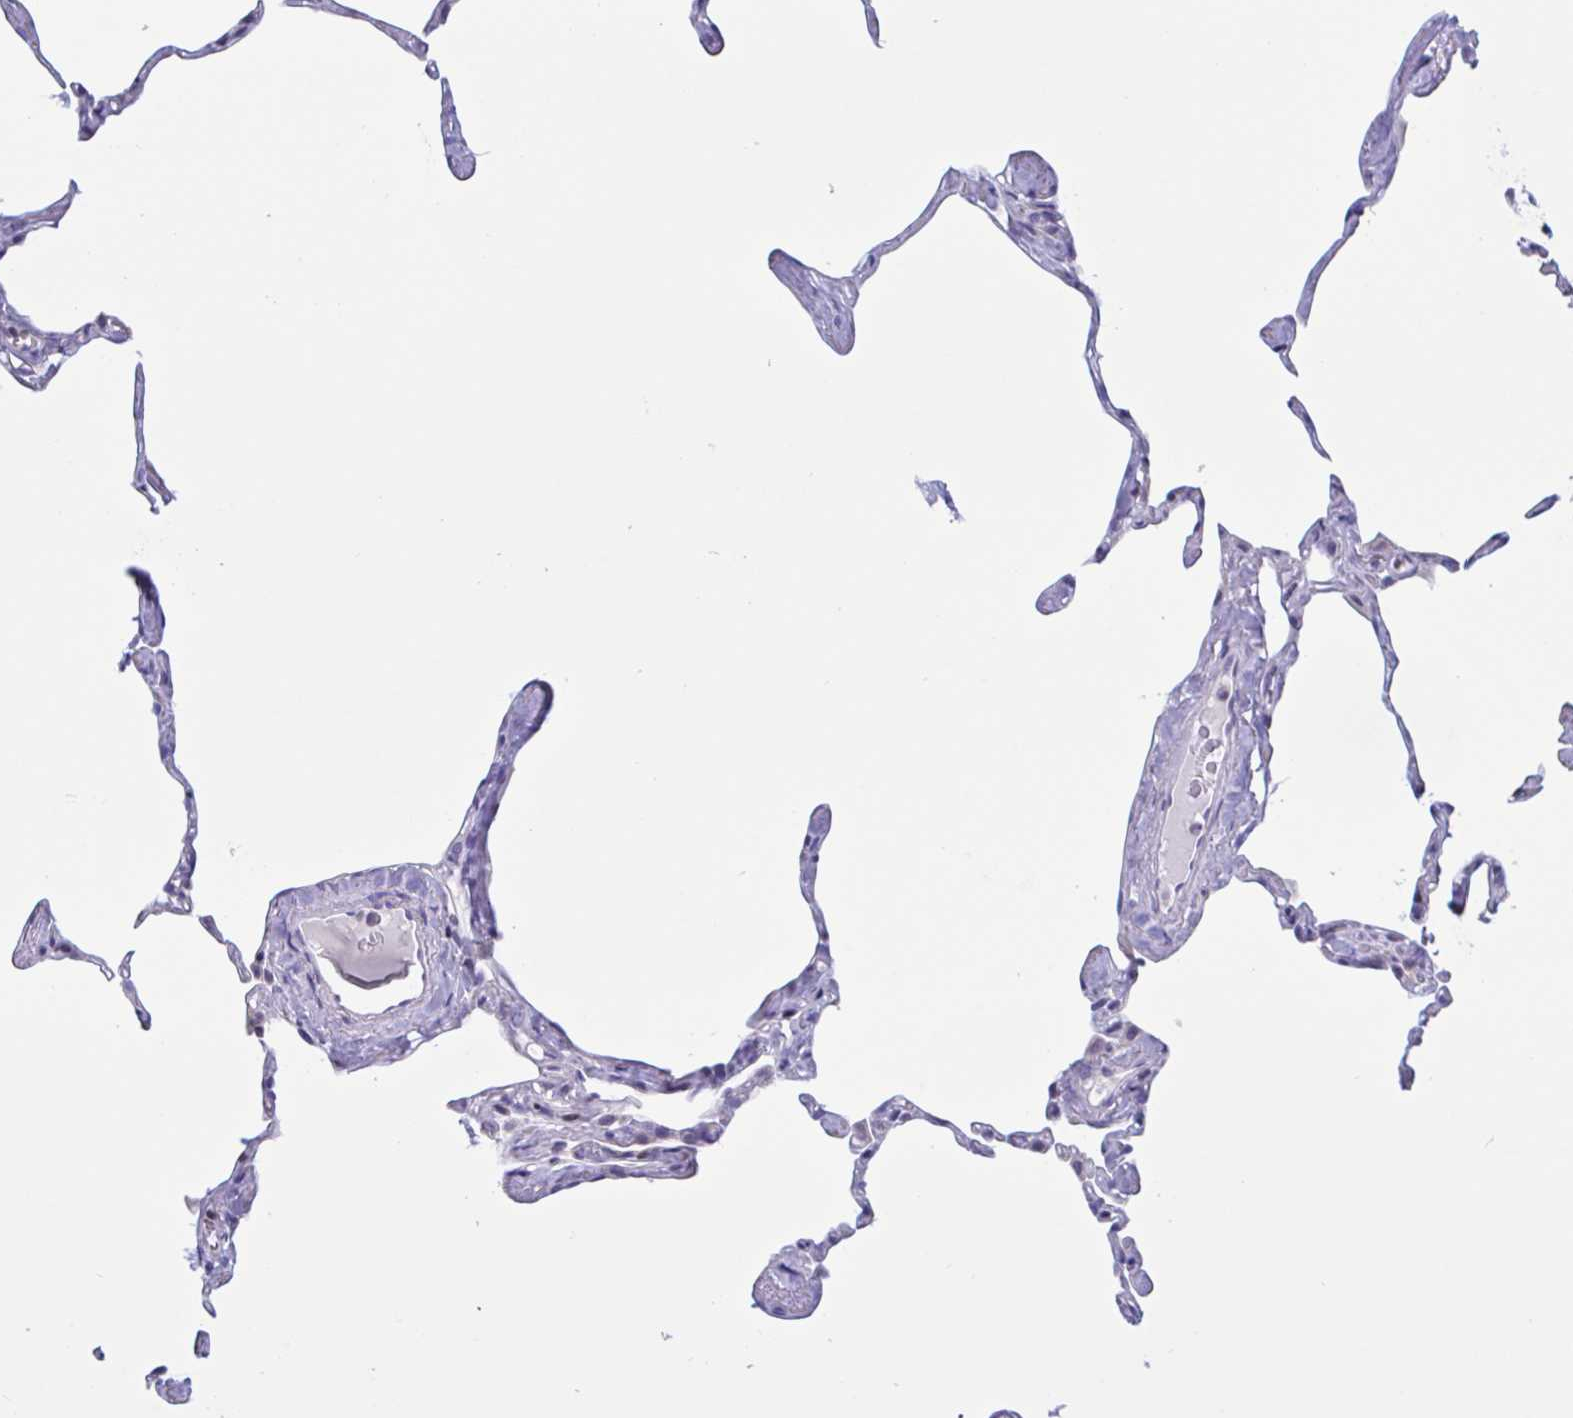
{"staining": {"intensity": "negative", "quantity": "none", "location": "none"}, "tissue": "lung", "cell_type": "Alveolar cells", "image_type": "normal", "snomed": [{"axis": "morphology", "description": "Normal tissue, NOS"}, {"axis": "topography", "description": "Lung"}], "caption": "Immunohistochemical staining of benign lung displays no significant staining in alveolar cells. (Brightfield microscopy of DAB immunohistochemistry (IHC) at high magnification).", "gene": "SNX11", "patient": {"sex": "male", "age": 65}}